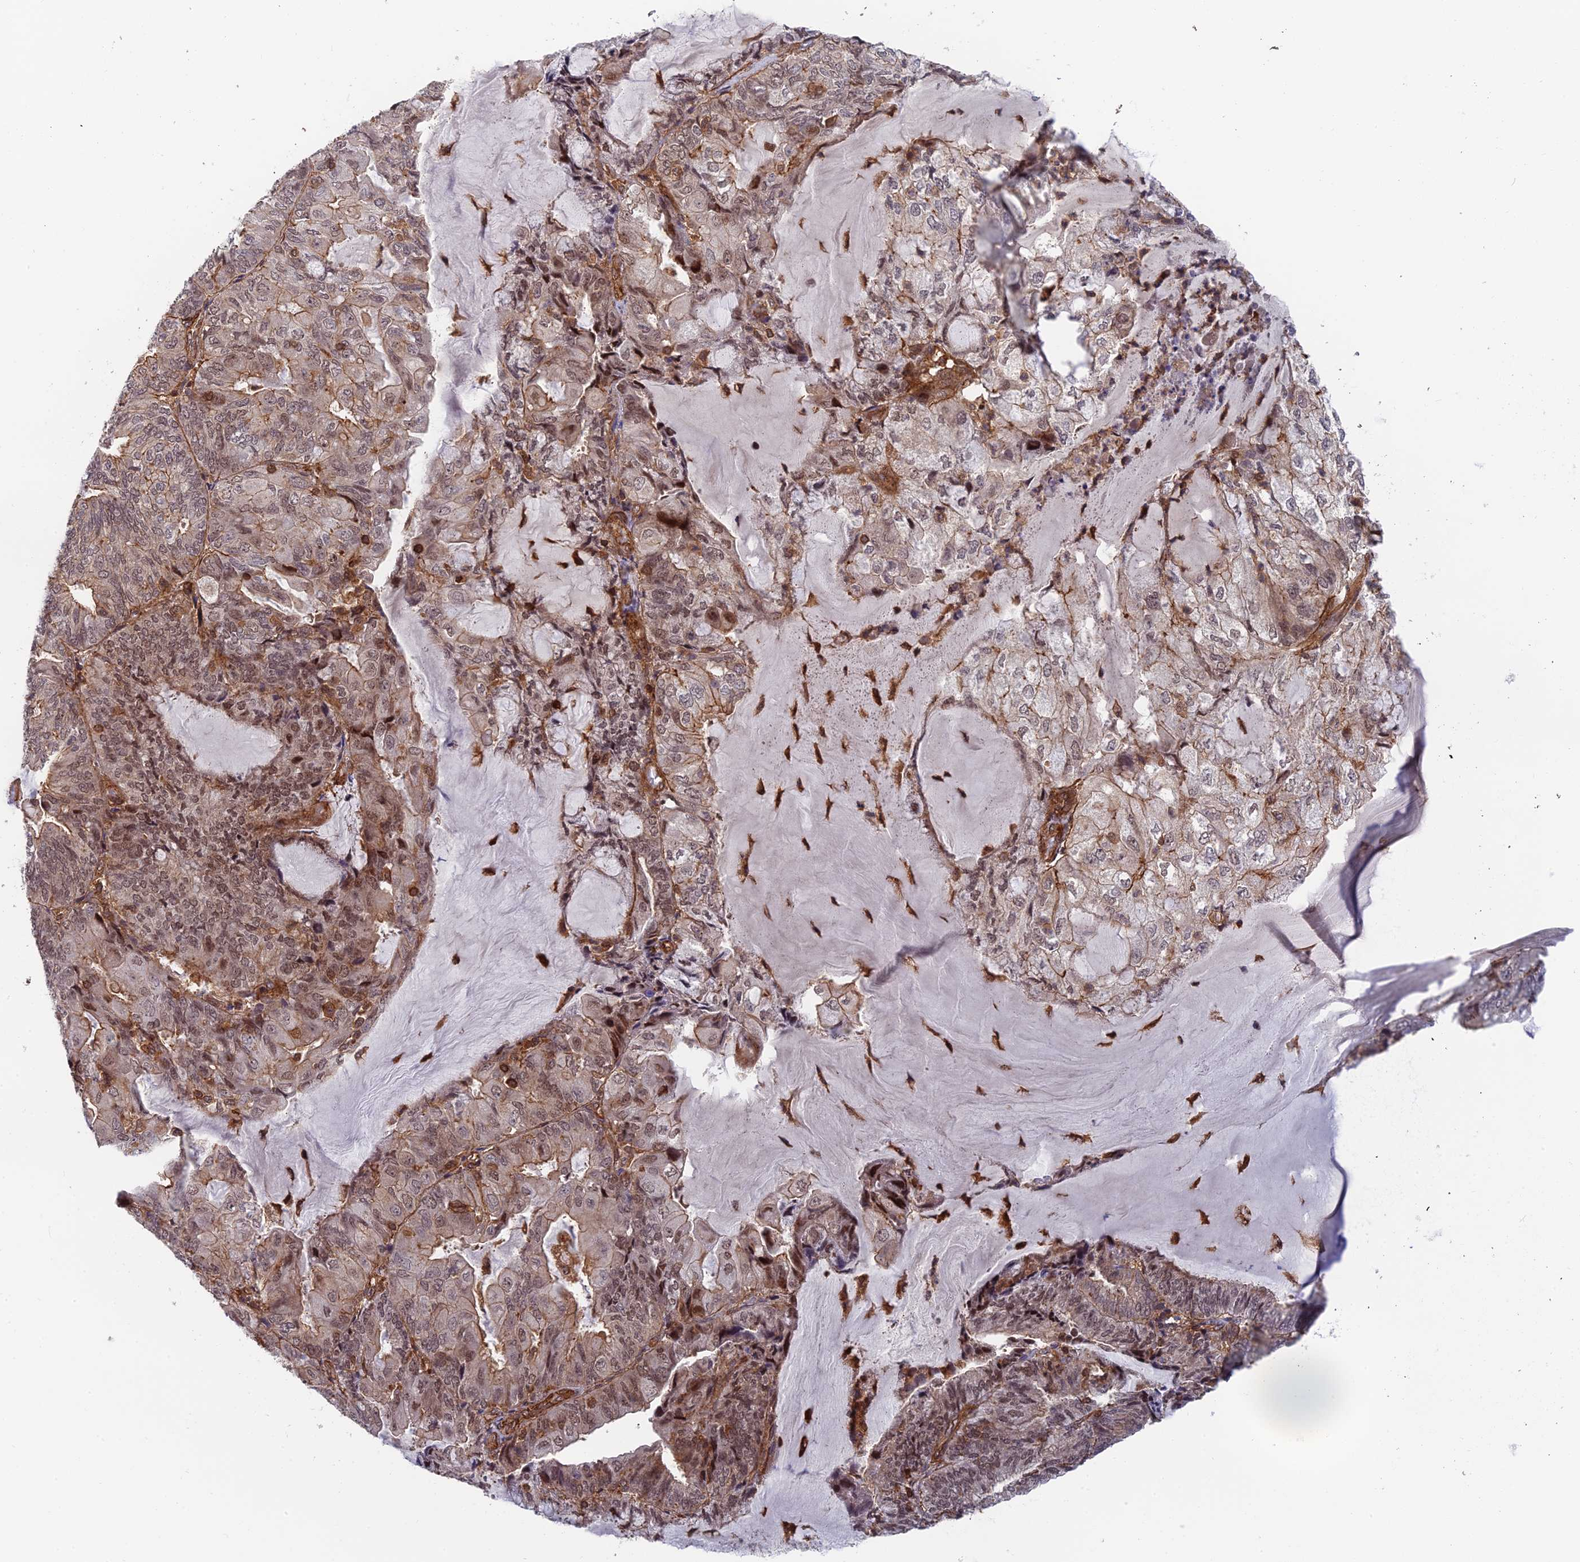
{"staining": {"intensity": "moderate", "quantity": "25%-75%", "location": "cytoplasmic/membranous,nuclear"}, "tissue": "endometrial cancer", "cell_type": "Tumor cells", "image_type": "cancer", "snomed": [{"axis": "morphology", "description": "Adenocarcinoma, NOS"}, {"axis": "topography", "description": "Endometrium"}], "caption": "Protein positivity by IHC displays moderate cytoplasmic/membranous and nuclear staining in about 25%-75% of tumor cells in adenocarcinoma (endometrial).", "gene": "OSBPL1A", "patient": {"sex": "female", "age": 81}}